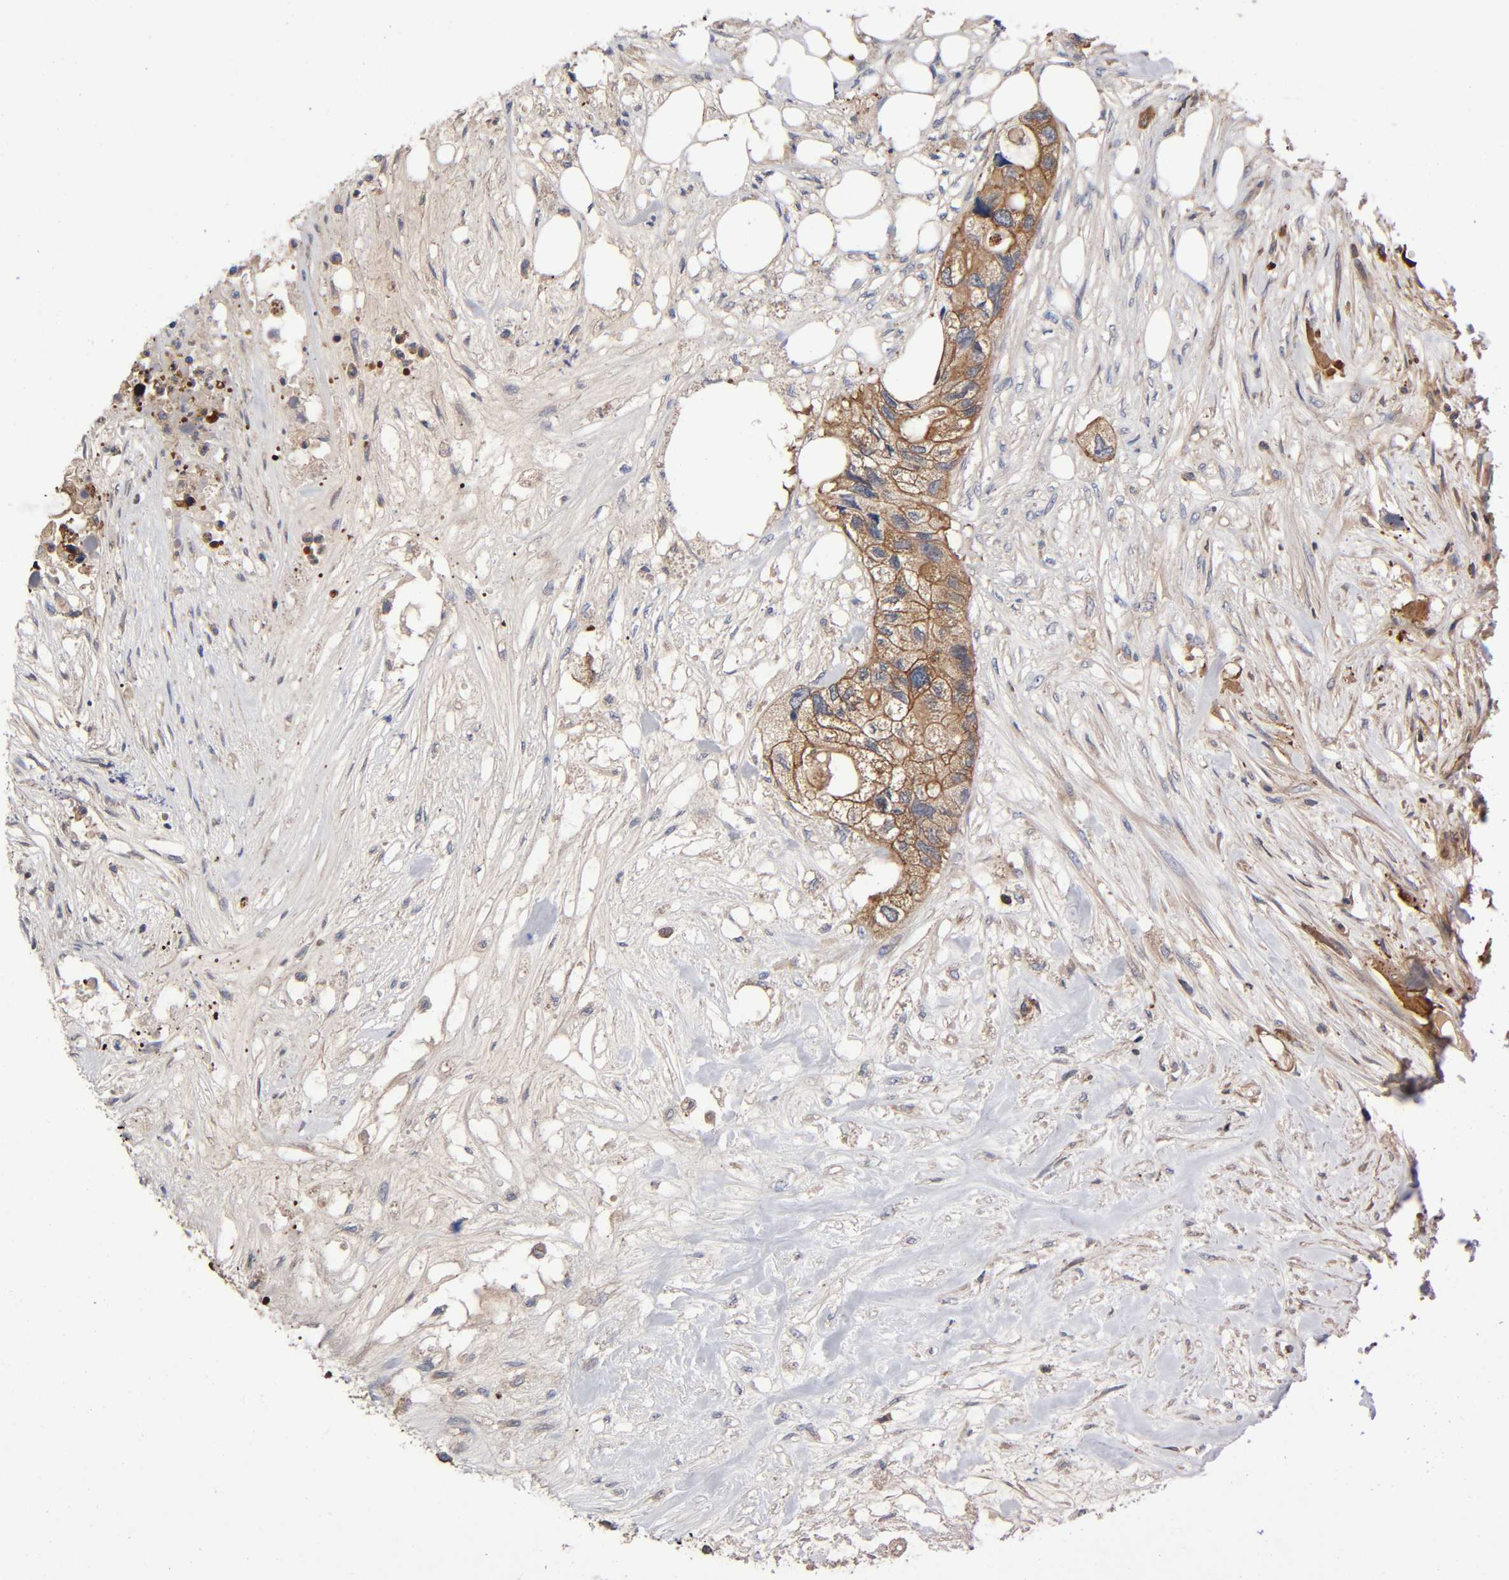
{"staining": {"intensity": "moderate", "quantity": ">75%", "location": "cytoplasmic/membranous"}, "tissue": "colorectal cancer", "cell_type": "Tumor cells", "image_type": "cancer", "snomed": [{"axis": "morphology", "description": "Adenocarcinoma, NOS"}, {"axis": "topography", "description": "Colon"}], "caption": "The immunohistochemical stain shows moderate cytoplasmic/membranous staining in tumor cells of colorectal cancer tissue.", "gene": "LAMTOR2", "patient": {"sex": "female", "age": 57}}